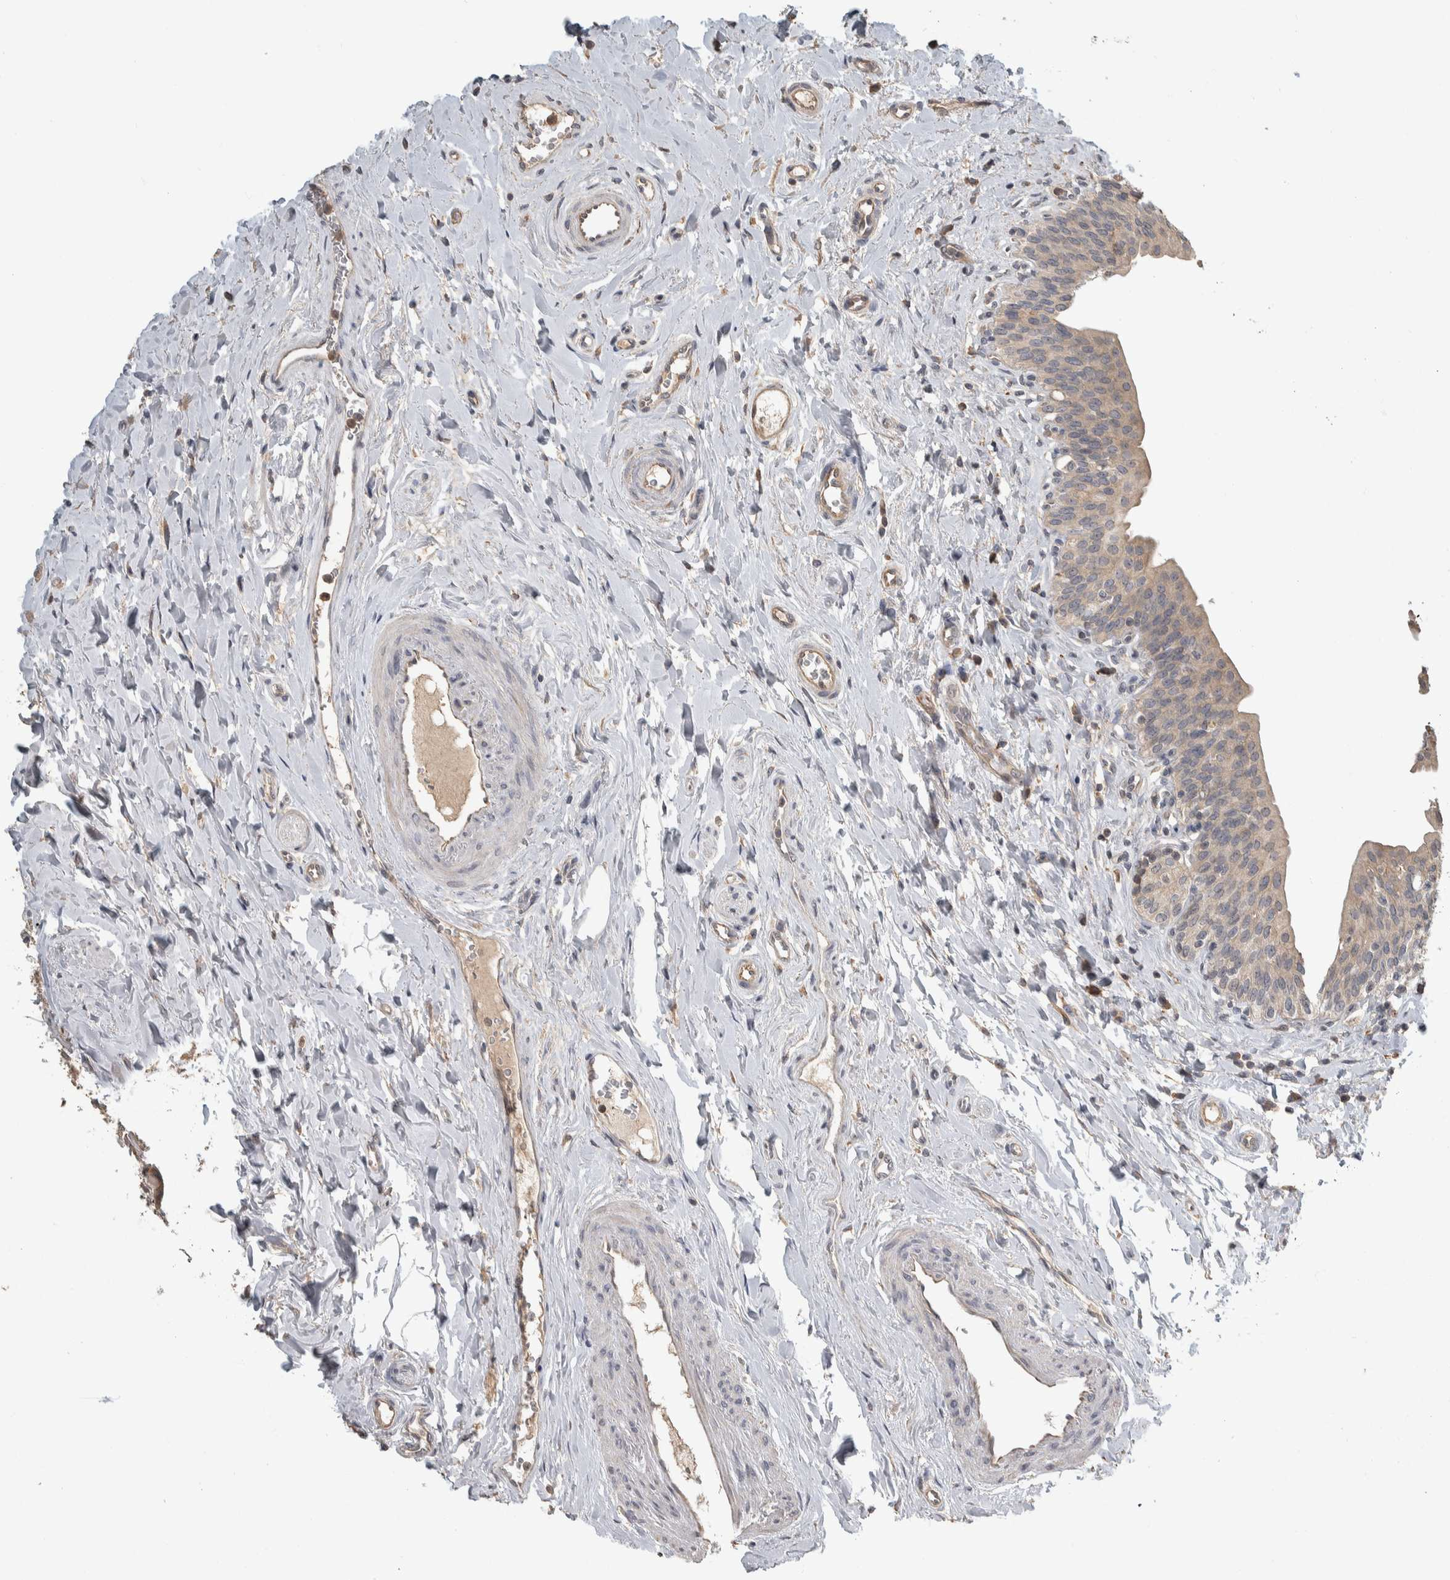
{"staining": {"intensity": "weak", "quantity": ">75%", "location": "cytoplasmic/membranous"}, "tissue": "urinary bladder", "cell_type": "Urothelial cells", "image_type": "normal", "snomed": [{"axis": "morphology", "description": "Normal tissue, NOS"}, {"axis": "topography", "description": "Urinary bladder"}], "caption": "A high-resolution micrograph shows IHC staining of unremarkable urinary bladder, which shows weak cytoplasmic/membranous positivity in approximately >75% of urothelial cells. The staining is performed using DAB brown chromogen to label protein expression. The nuclei are counter-stained blue using hematoxylin.", "gene": "EIF3H", "patient": {"sex": "male", "age": 83}}